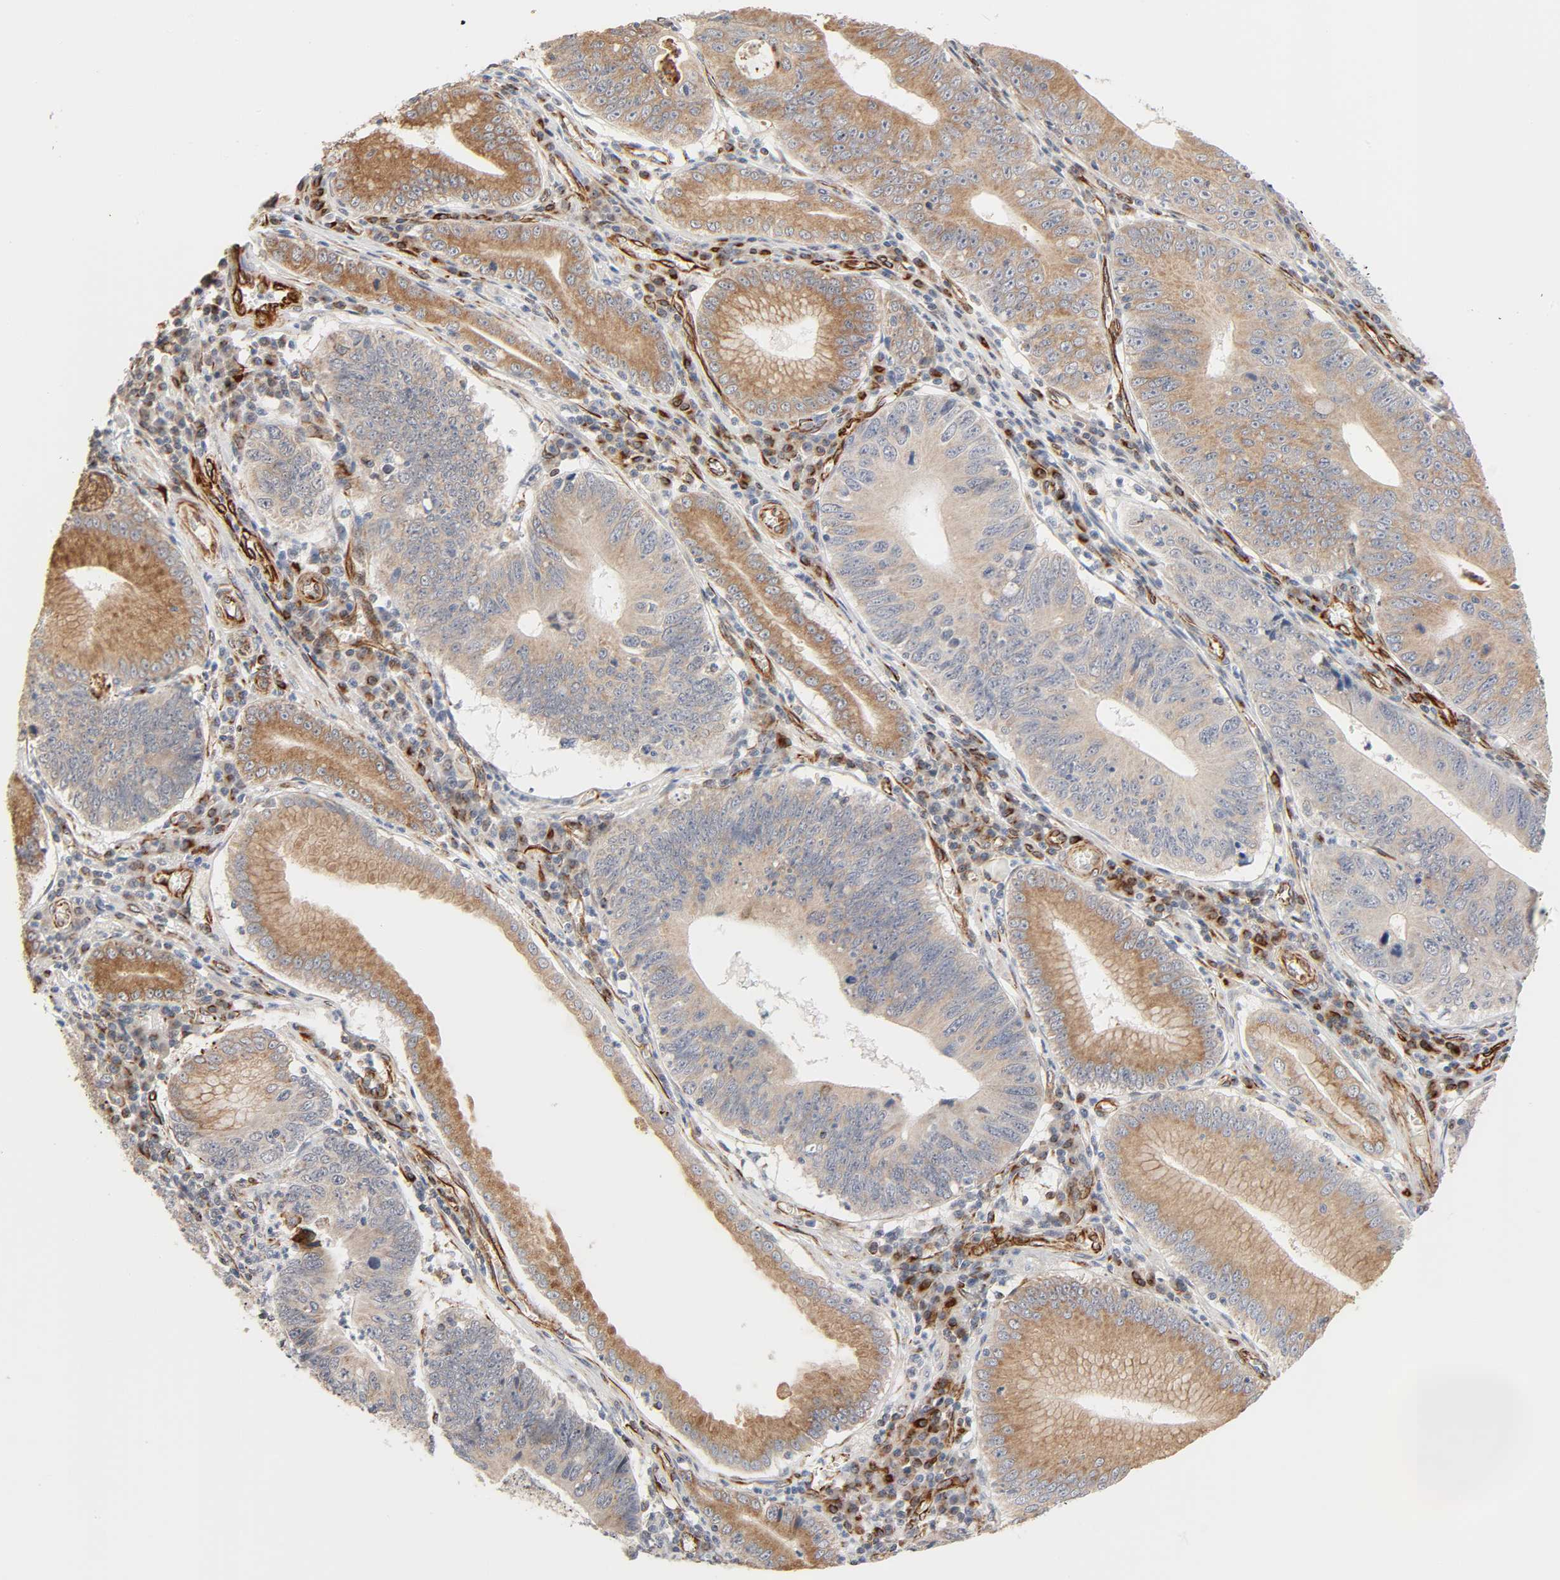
{"staining": {"intensity": "moderate", "quantity": ">75%", "location": "cytoplasmic/membranous"}, "tissue": "stomach cancer", "cell_type": "Tumor cells", "image_type": "cancer", "snomed": [{"axis": "morphology", "description": "Adenocarcinoma, NOS"}, {"axis": "topography", "description": "Stomach"}], "caption": "Brown immunohistochemical staining in human stomach adenocarcinoma reveals moderate cytoplasmic/membranous positivity in about >75% of tumor cells.", "gene": "REEP6", "patient": {"sex": "male", "age": 59}}